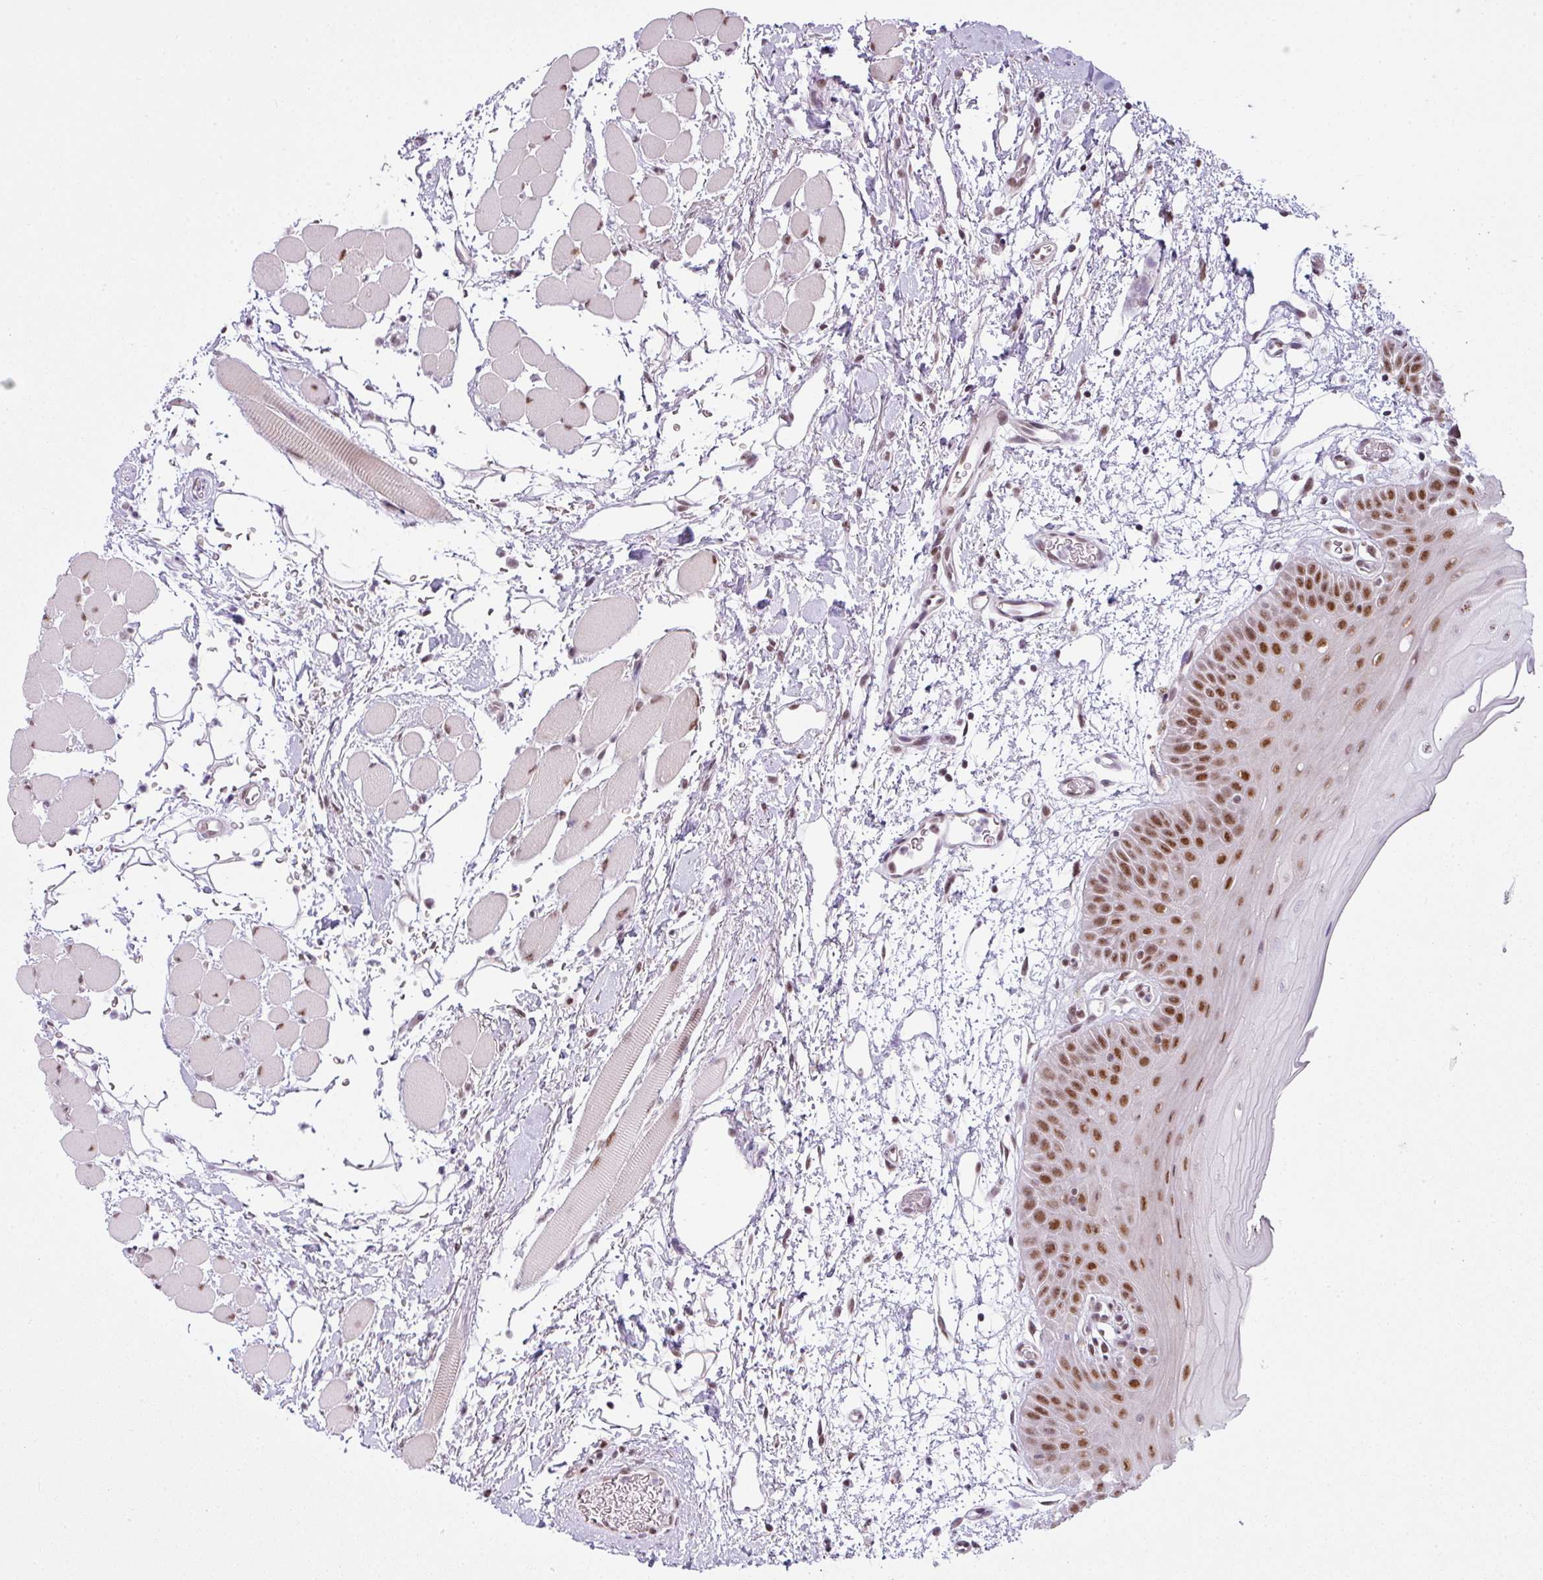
{"staining": {"intensity": "moderate", "quantity": ">75%", "location": "nuclear"}, "tissue": "oral mucosa", "cell_type": "Squamous epithelial cells", "image_type": "normal", "snomed": [{"axis": "morphology", "description": "Normal tissue, NOS"}, {"axis": "topography", "description": "Oral tissue"}, {"axis": "topography", "description": "Tounge, NOS"}], "caption": "Brown immunohistochemical staining in benign human oral mucosa reveals moderate nuclear staining in about >75% of squamous epithelial cells. The staining was performed using DAB to visualize the protein expression in brown, while the nuclei were stained in blue with hematoxylin (Magnification: 20x).", "gene": "ARL6IP4", "patient": {"sex": "female", "age": 59}}